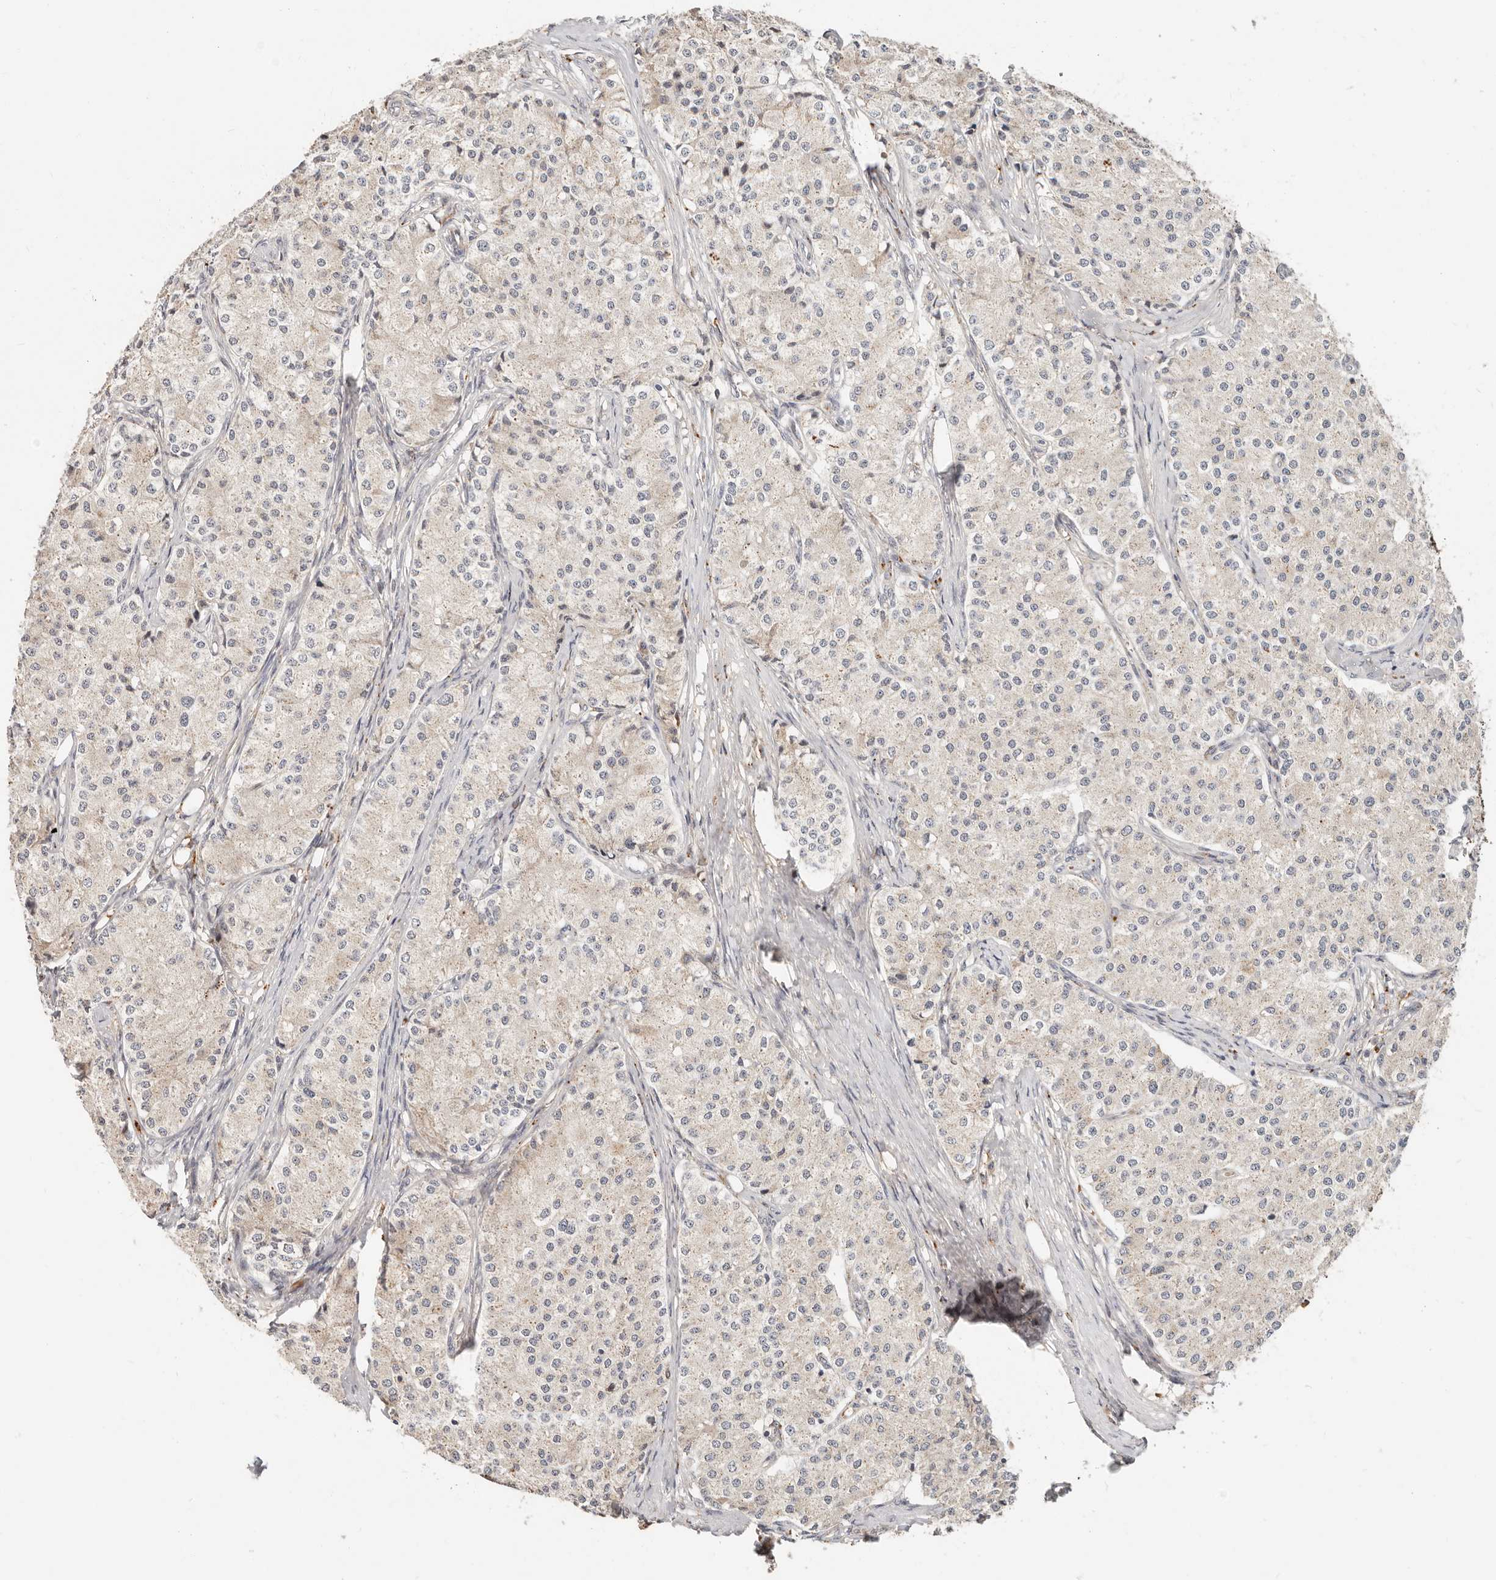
{"staining": {"intensity": "negative", "quantity": "none", "location": "none"}, "tissue": "carcinoid", "cell_type": "Tumor cells", "image_type": "cancer", "snomed": [{"axis": "morphology", "description": "Carcinoid, malignant, NOS"}, {"axis": "topography", "description": "Colon"}], "caption": "This is an IHC histopathology image of human malignant carcinoid. There is no expression in tumor cells.", "gene": "ZRANB1", "patient": {"sex": "female", "age": 52}}